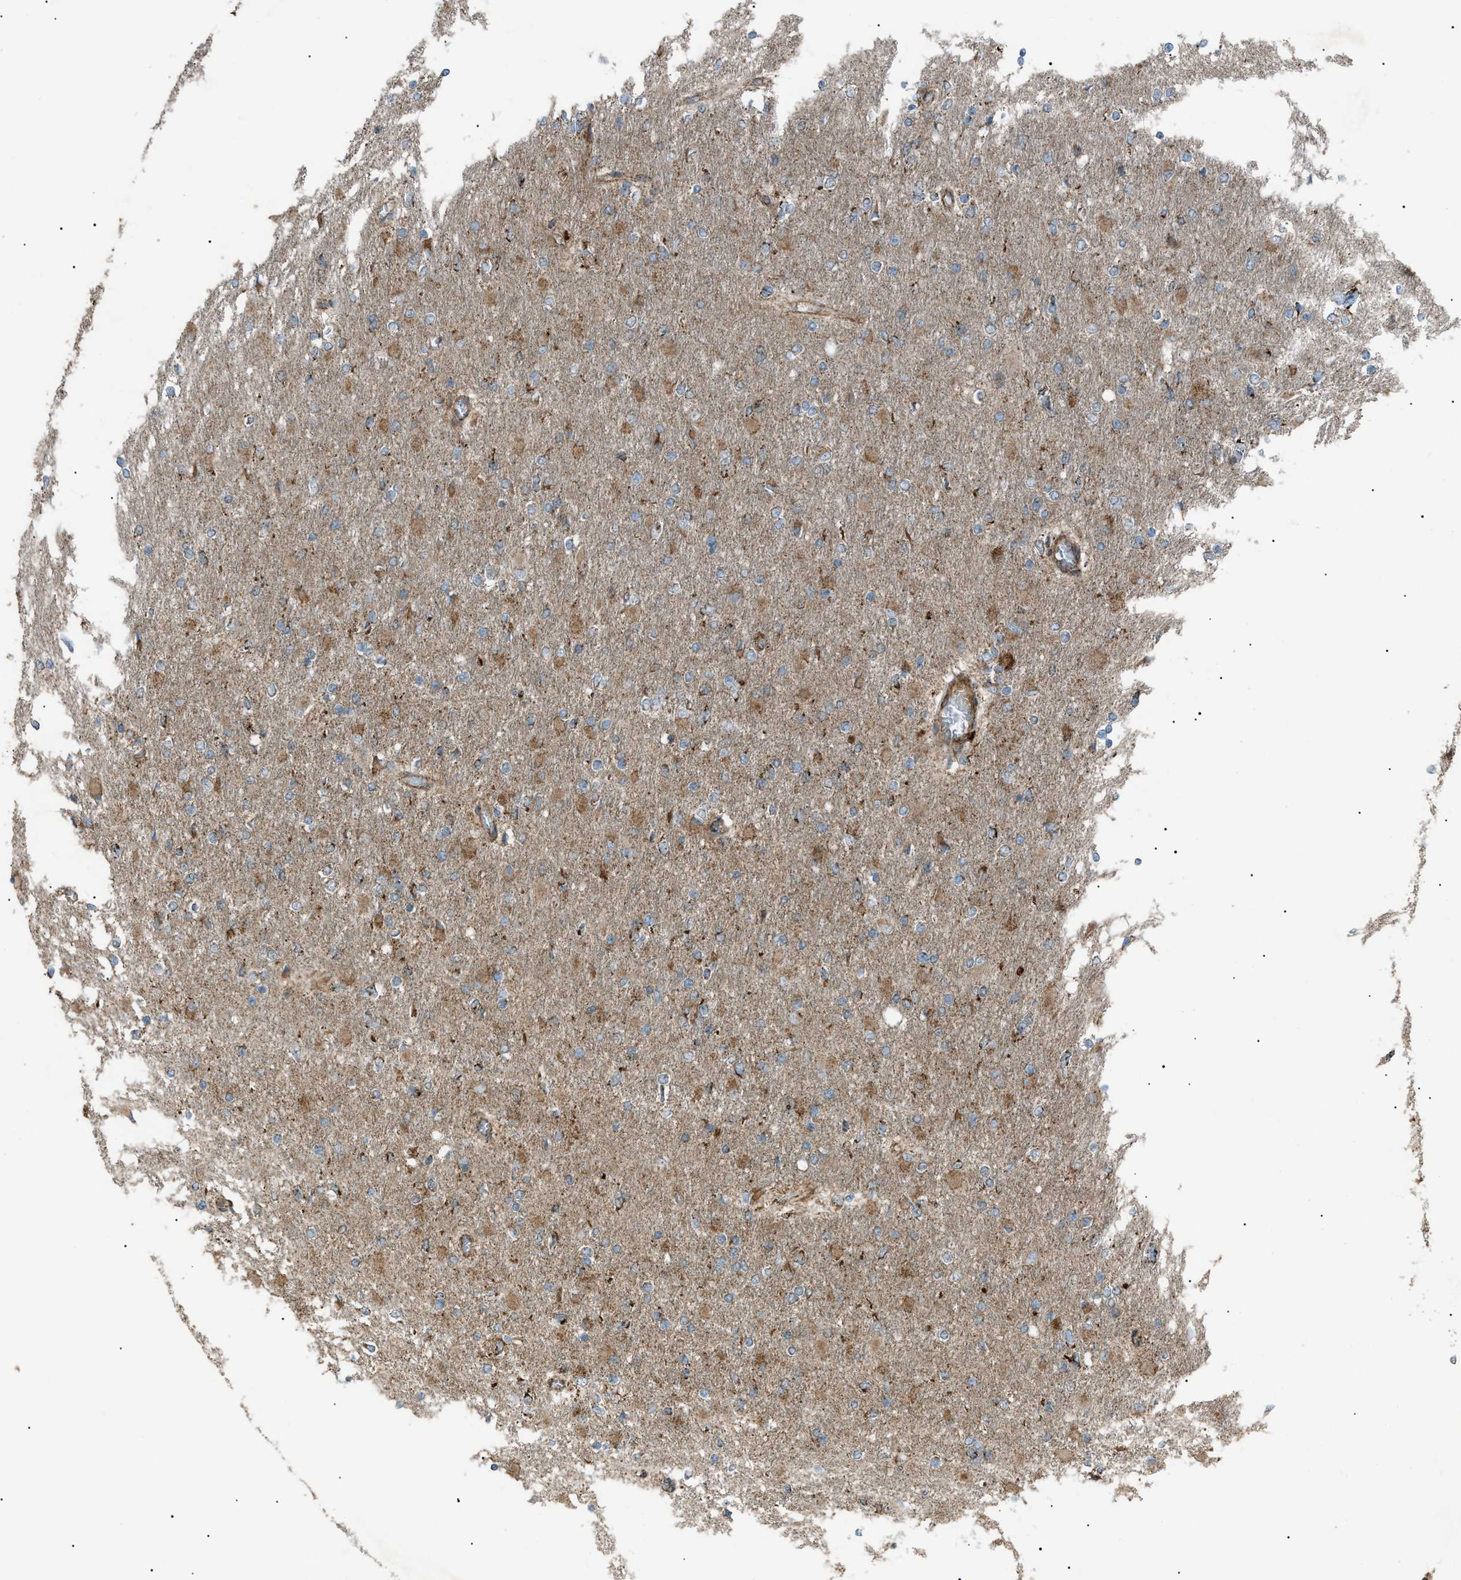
{"staining": {"intensity": "moderate", "quantity": "25%-75%", "location": "cytoplasmic/membranous"}, "tissue": "glioma", "cell_type": "Tumor cells", "image_type": "cancer", "snomed": [{"axis": "morphology", "description": "Glioma, malignant, High grade"}, {"axis": "topography", "description": "Cerebral cortex"}], "caption": "Brown immunohistochemical staining in human malignant glioma (high-grade) exhibits moderate cytoplasmic/membranous expression in approximately 25%-75% of tumor cells.", "gene": "C1GALT1C1", "patient": {"sex": "female", "age": 36}}